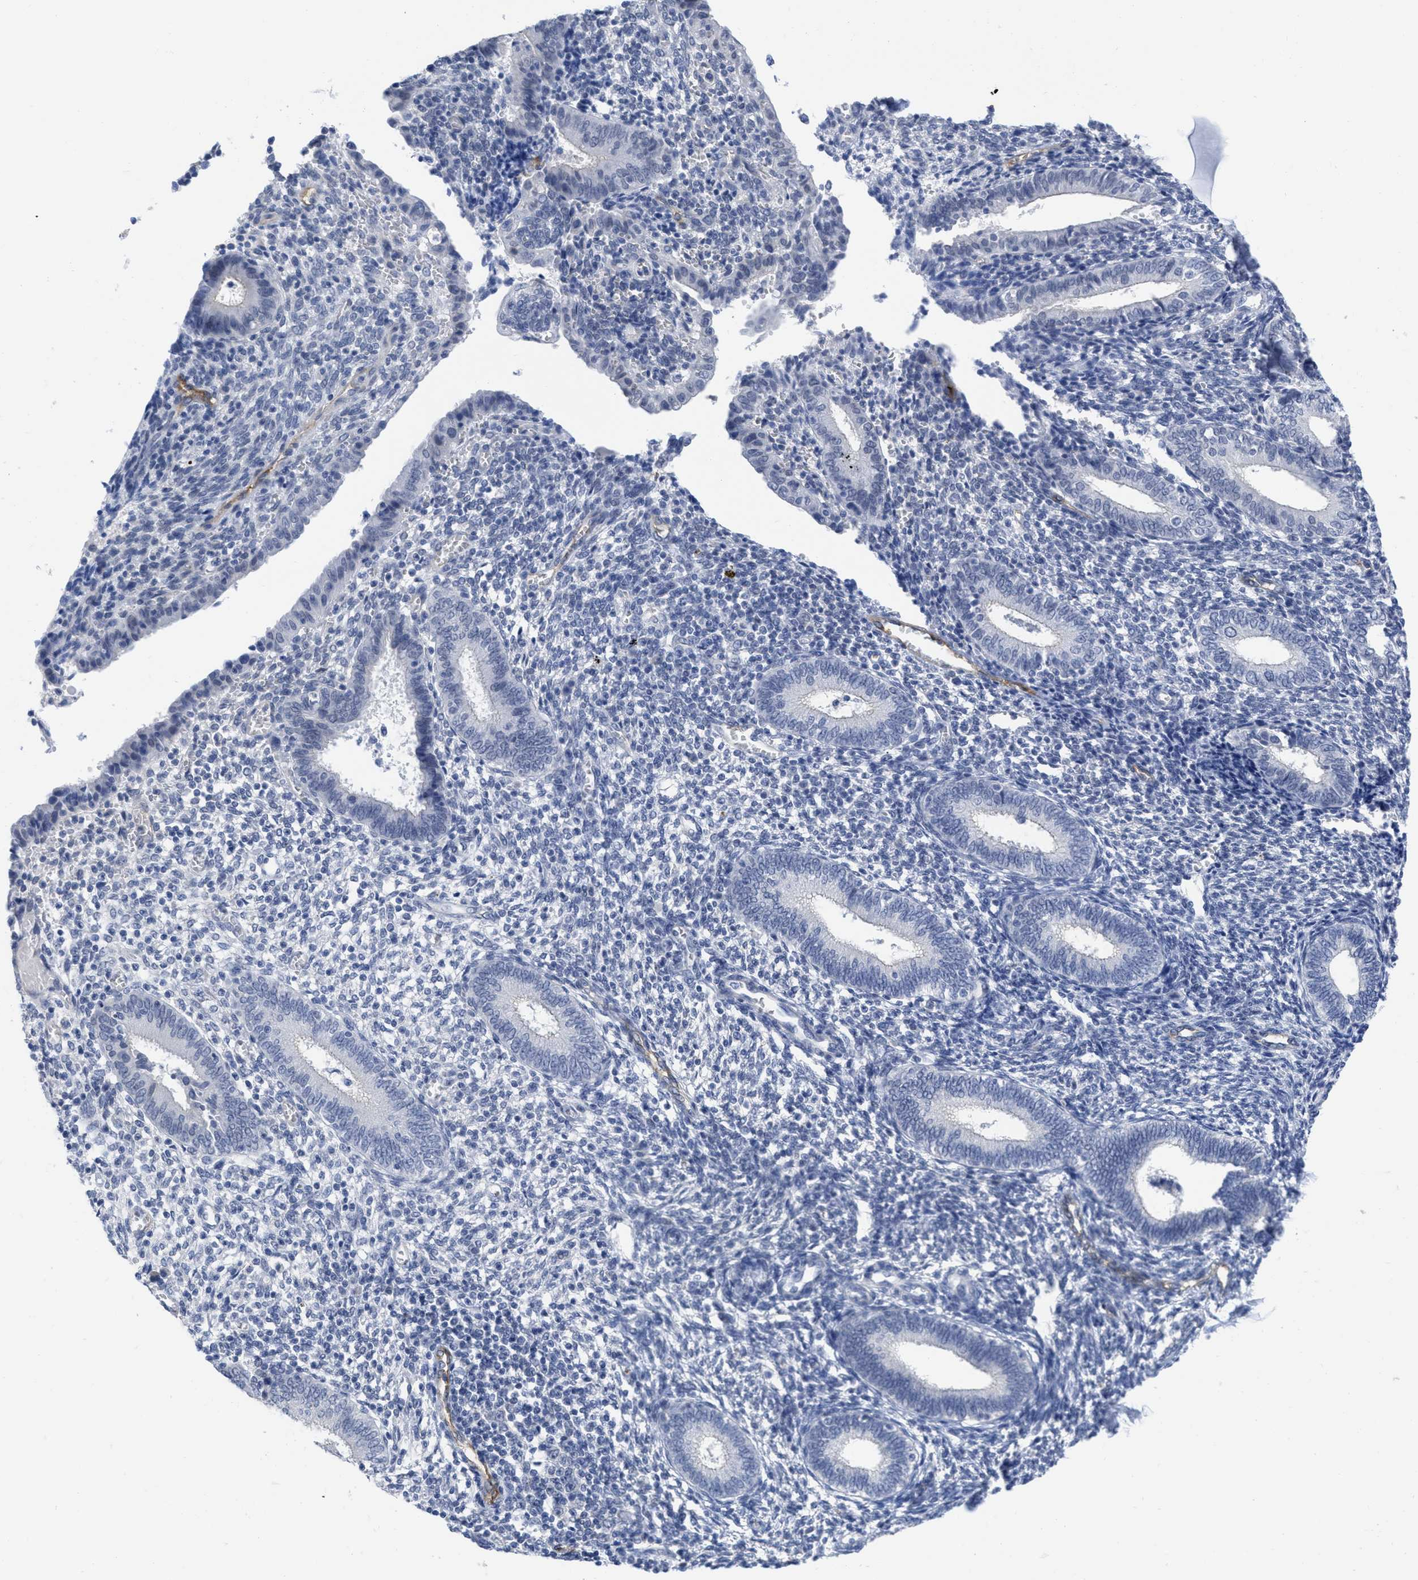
{"staining": {"intensity": "negative", "quantity": "none", "location": "none"}, "tissue": "endometrium", "cell_type": "Cells in endometrial stroma", "image_type": "normal", "snomed": [{"axis": "morphology", "description": "Normal tissue, NOS"}, {"axis": "topography", "description": "Endometrium"}], "caption": "Micrograph shows no significant protein positivity in cells in endometrial stroma of unremarkable endometrium. (Stains: DAB immunohistochemistry with hematoxylin counter stain, Microscopy: brightfield microscopy at high magnification).", "gene": "ACKR1", "patient": {"sex": "female", "age": 41}}